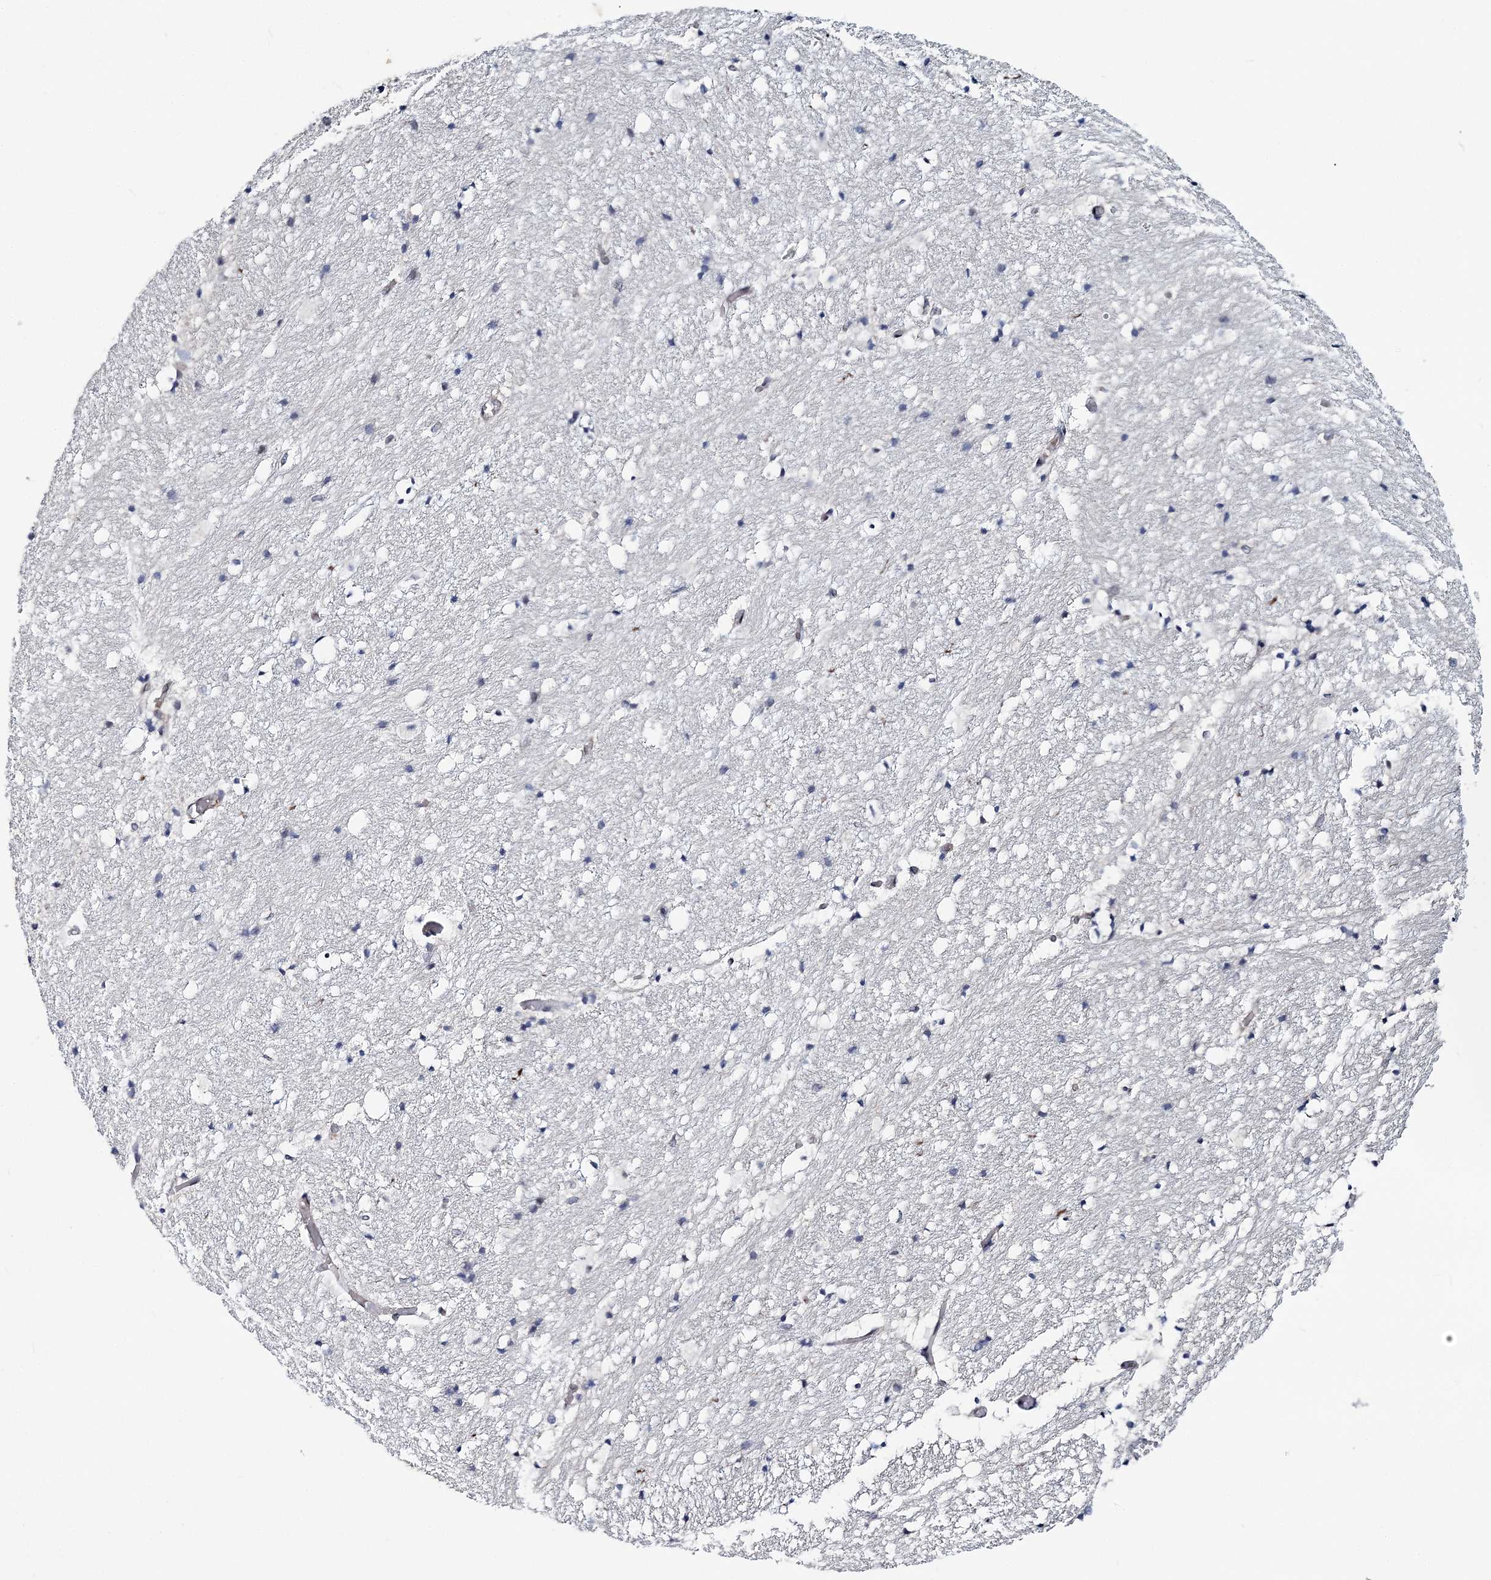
{"staining": {"intensity": "weak", "quantity": "<25%", "location": "cytoplasmic/membranous"}, "tissue": "hippocampus", "cell_type": "Glial cells", "image_type": "normal", "snomed": [{"axis": "morphology", "description": "Normal tissue, NOS"}, {"axis": "topography", "description": "Hippocampus"}], "caption": "Photomicrograph shows no significant protein staining in glial cells of normal hippocampus.", "gene": "HYCC2", "patient": {"sex": "female", "age": 52}}